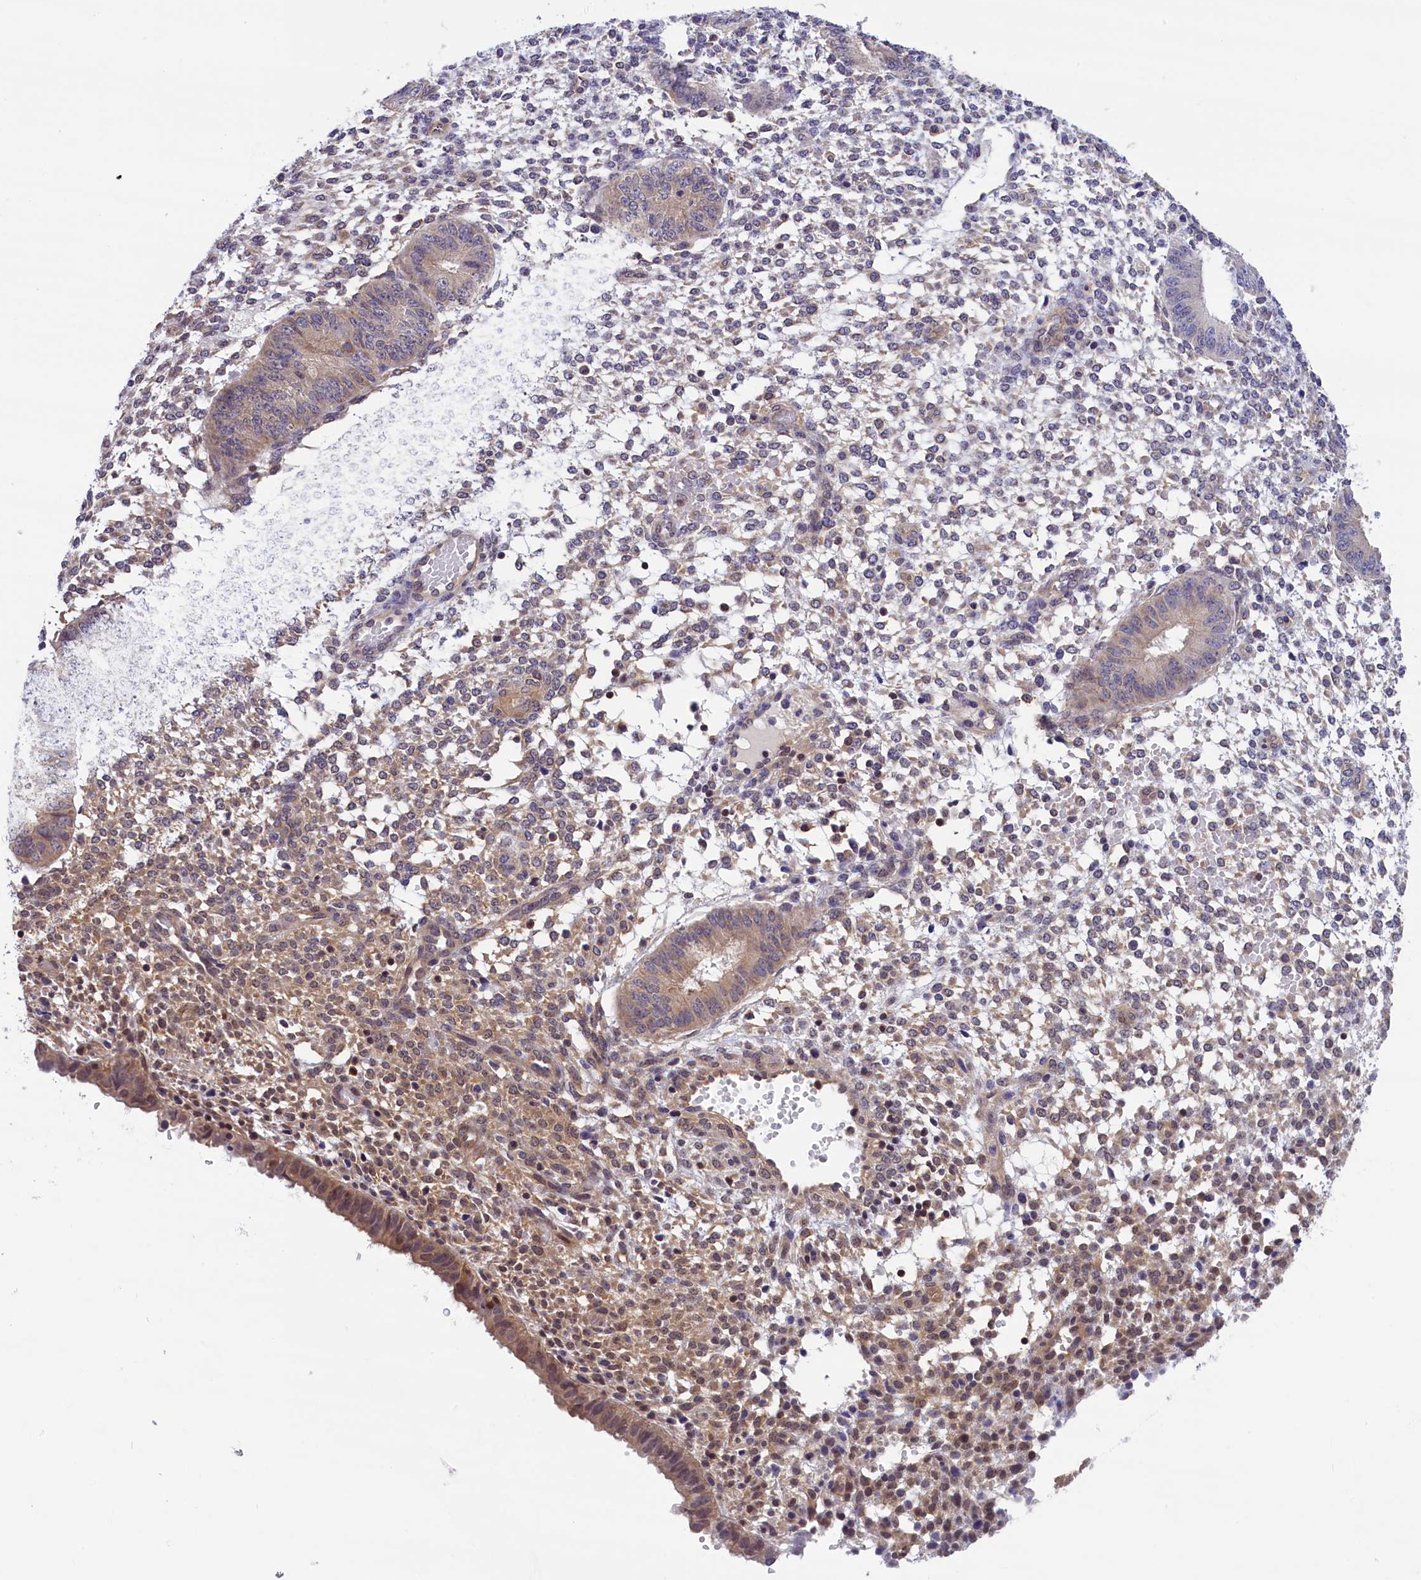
{"staining": {"intensity": "weak", "quantity": "<25%", "location": "cytoplasmic/membranous"}, "tissue": "endometrium", "cell_type": "Cells in endometrial stroma", "image_type": "normal", "snomed": [{"axis": "morphology", "description": "Normal tissue, NOS"}, {"axis": "topography", "description": "Endometrium"}], "caption": "Immunohistochemical staining of benign endometrium displays no significant positivity in cells in endometrial stroma.", "gene": "TBCB", "patient": {"sex": "female", "age": 49}}